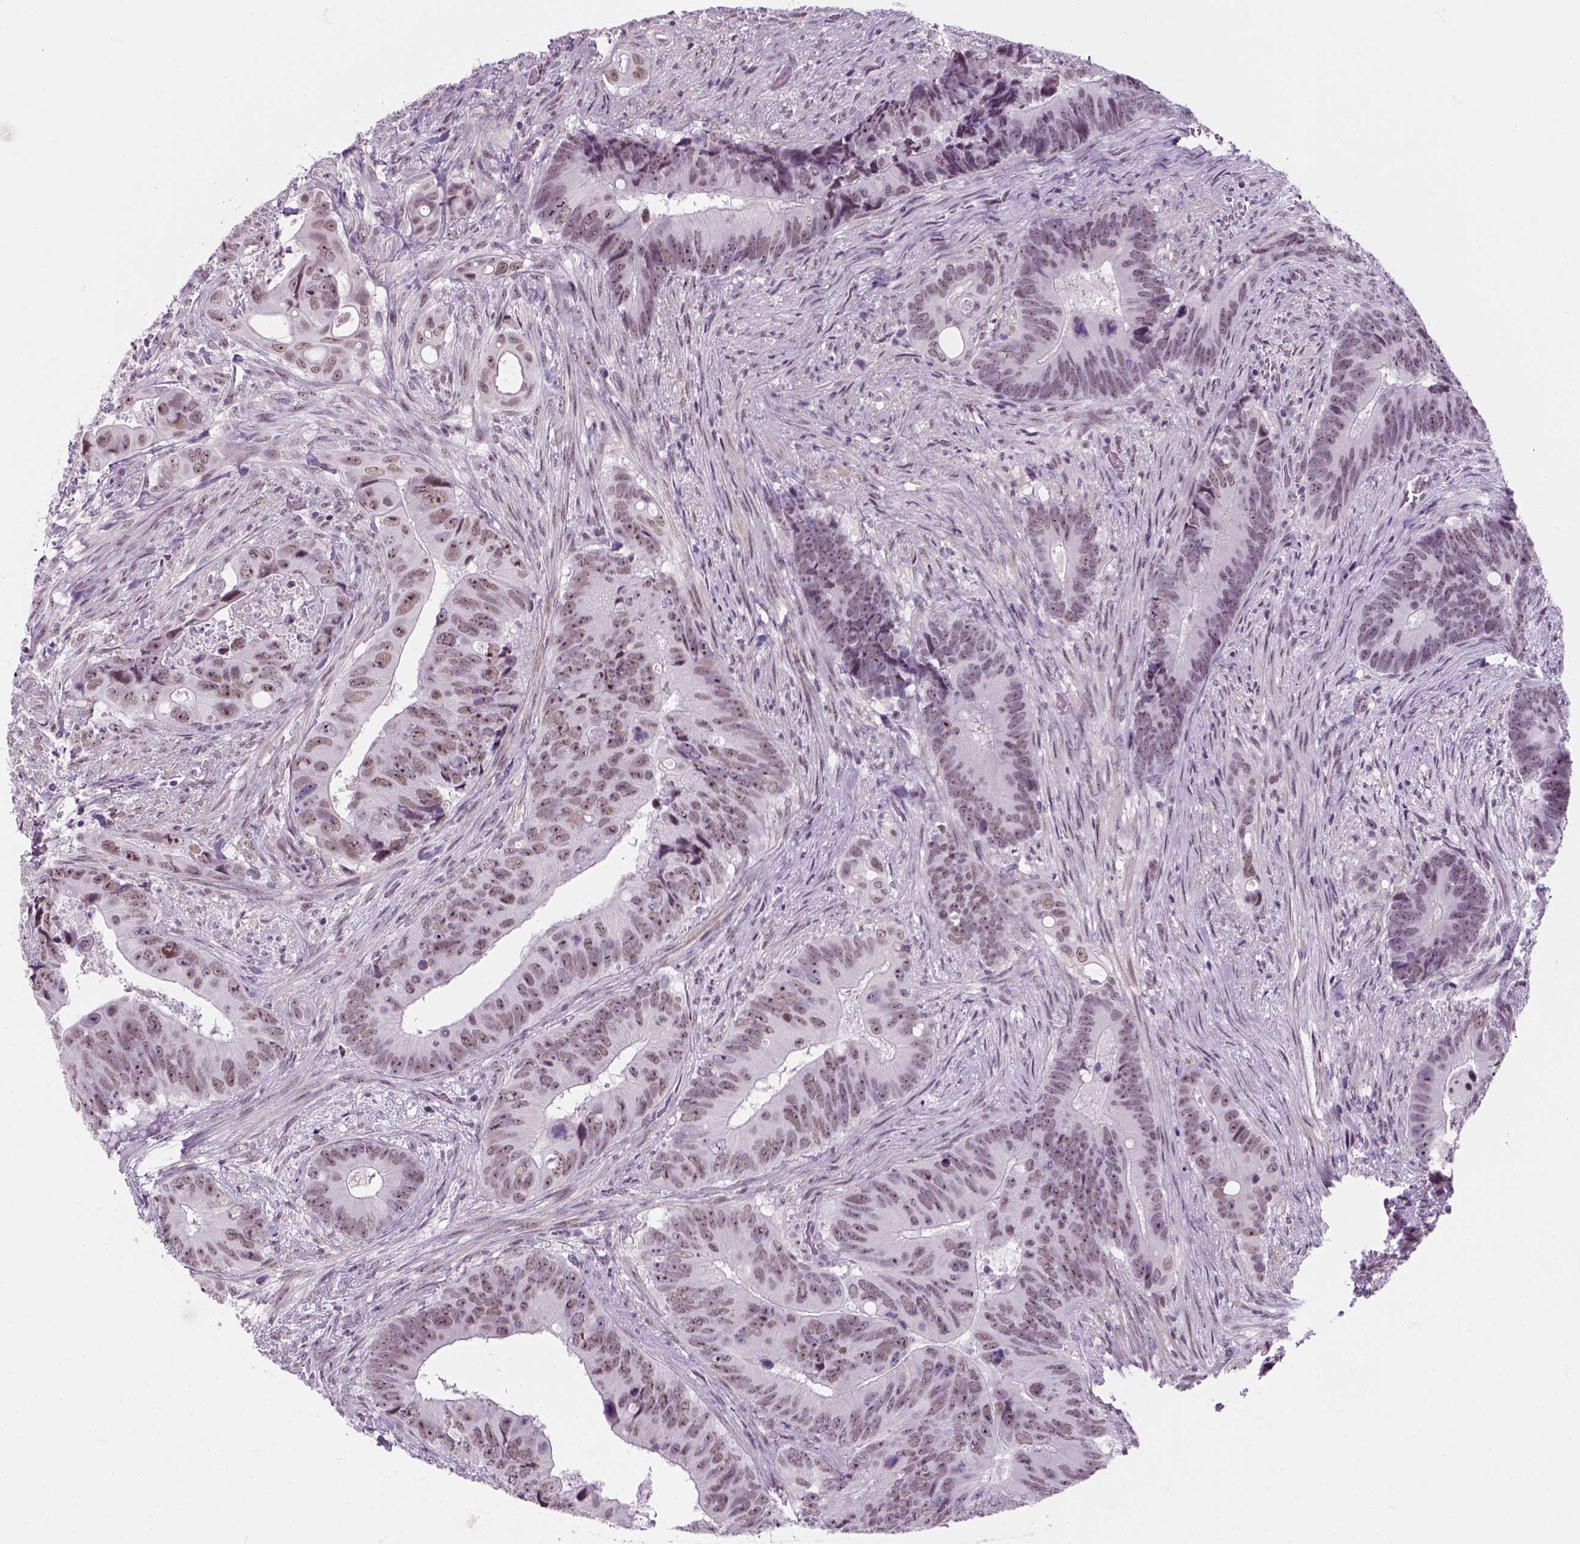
{"staining": {"intensity": "weak", "quantity": "25%-75%", "location": "nuclear"}, "tissue": "colorectal cancer", "cell_type": "Tumor cells", "image_type": "cancer", "snomed": [{"axis": "morphology", "description": "Adenocarcinoma, NOS"}, {"axis": "topography", "description": "Rectum"}], "caption": "Tumor cells display weak nuclear positivity in approximately 25%-75% of cells in colorectal adenocarcinoma. (IHC, brightfield microscopy, high magnification).", "gene": "ZNF865", "patient": {"sex": "male", "age": 78}}